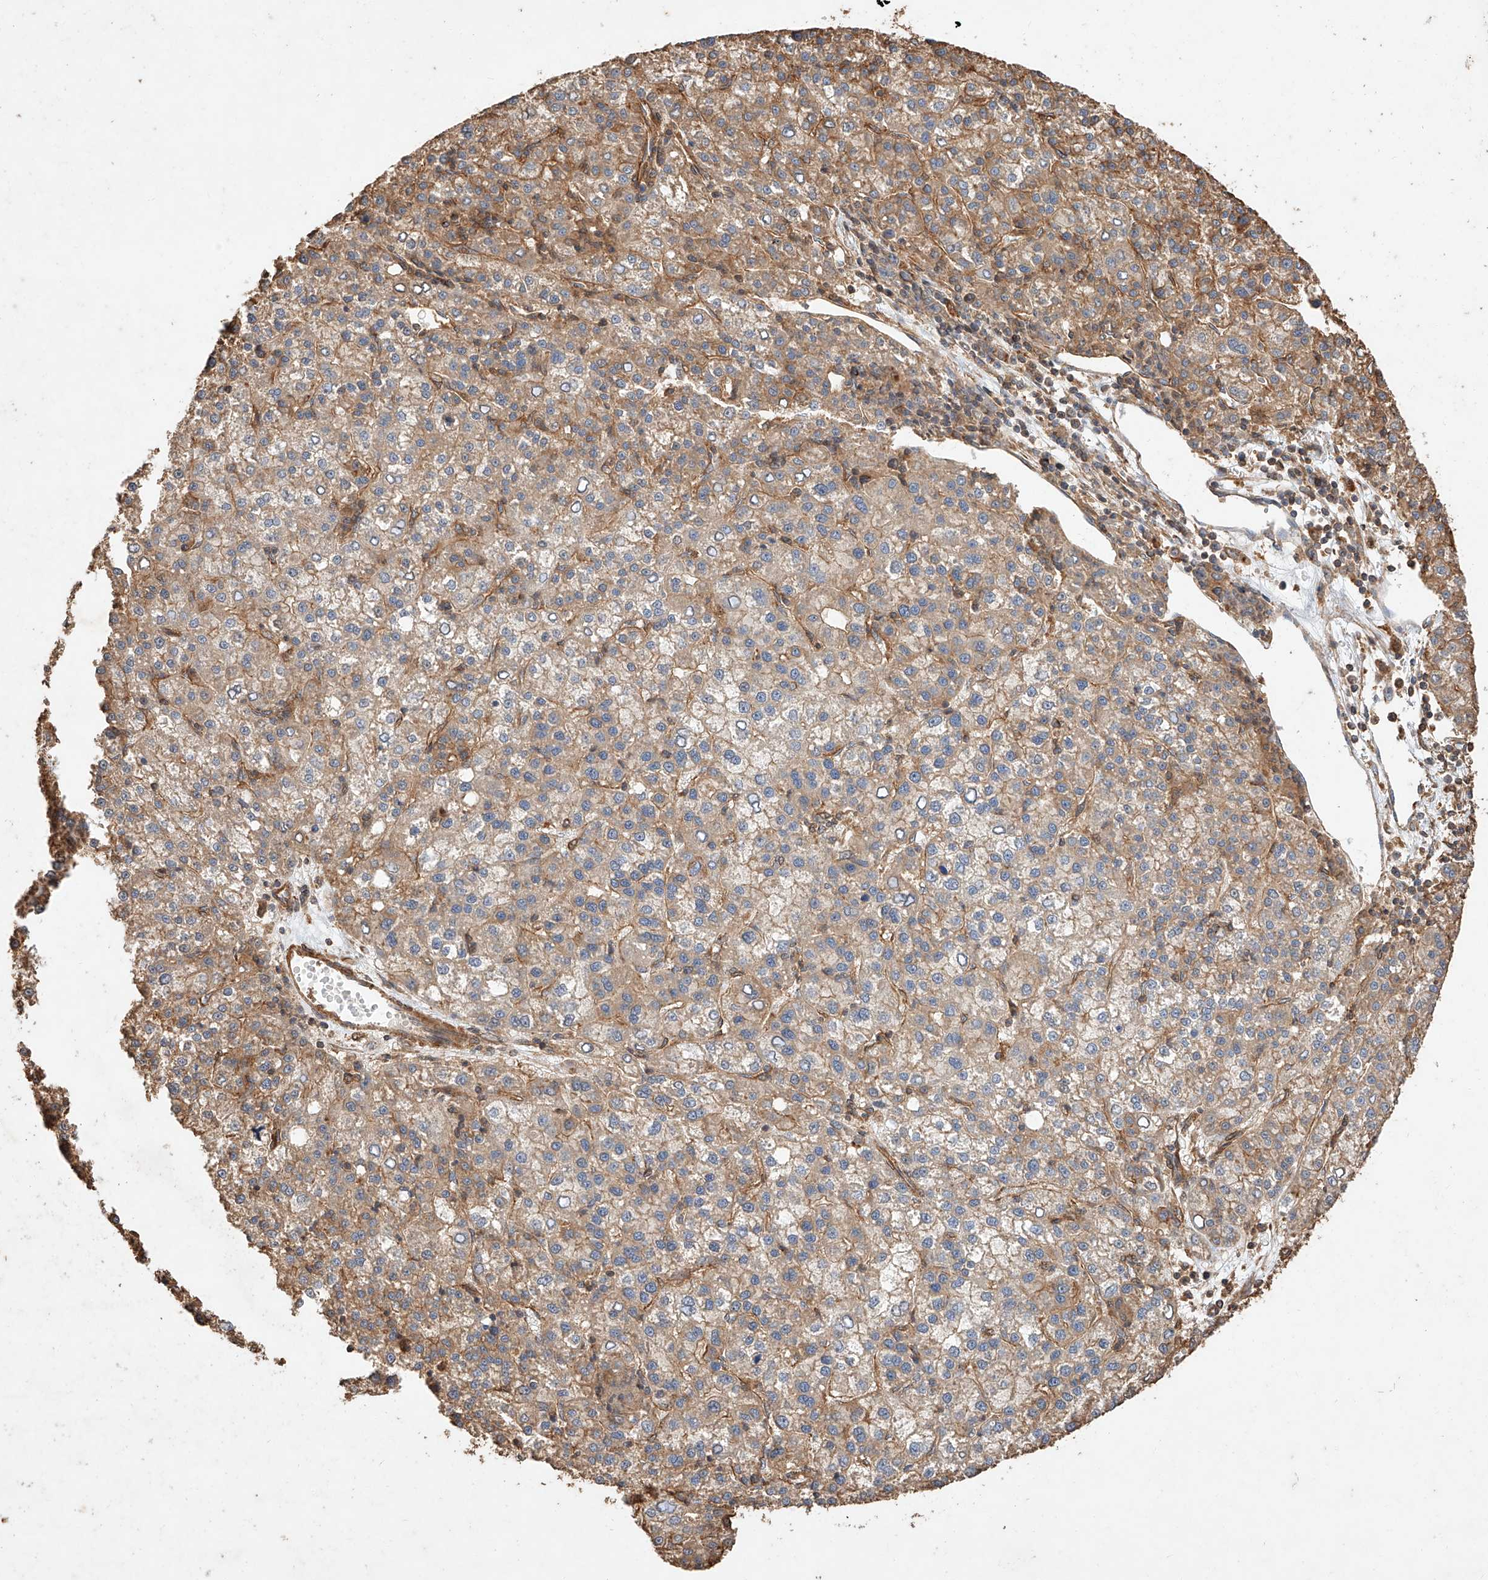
{"staining": {"intensity": "moderate", "quantity": "25%-75%", "location": "cytoplasmic/membranous"}, "tissue": "liver cancer", "cell_type": "Tumor cells", "image_type": "cancer", "snomed": [{"axis": "morphology", "description": "Carcinoma, Hepatocellular, NOS"}, {"axis": "topography", "description": "Liver"}], "caption": "Immunohistochemical staining of liver cancer shows medium levels of moderate cytoplasmic/membranous protein staining in approximately 25%-75% of tumor cells. The protein is stained brown, and the nuclei are stained in blue (DAB (3,3'-diaminobenzidine) IHC with brightfield microscopy, high magnification).", "gene": "GHDC", "patient": {"sex": "female", "age": 58}}